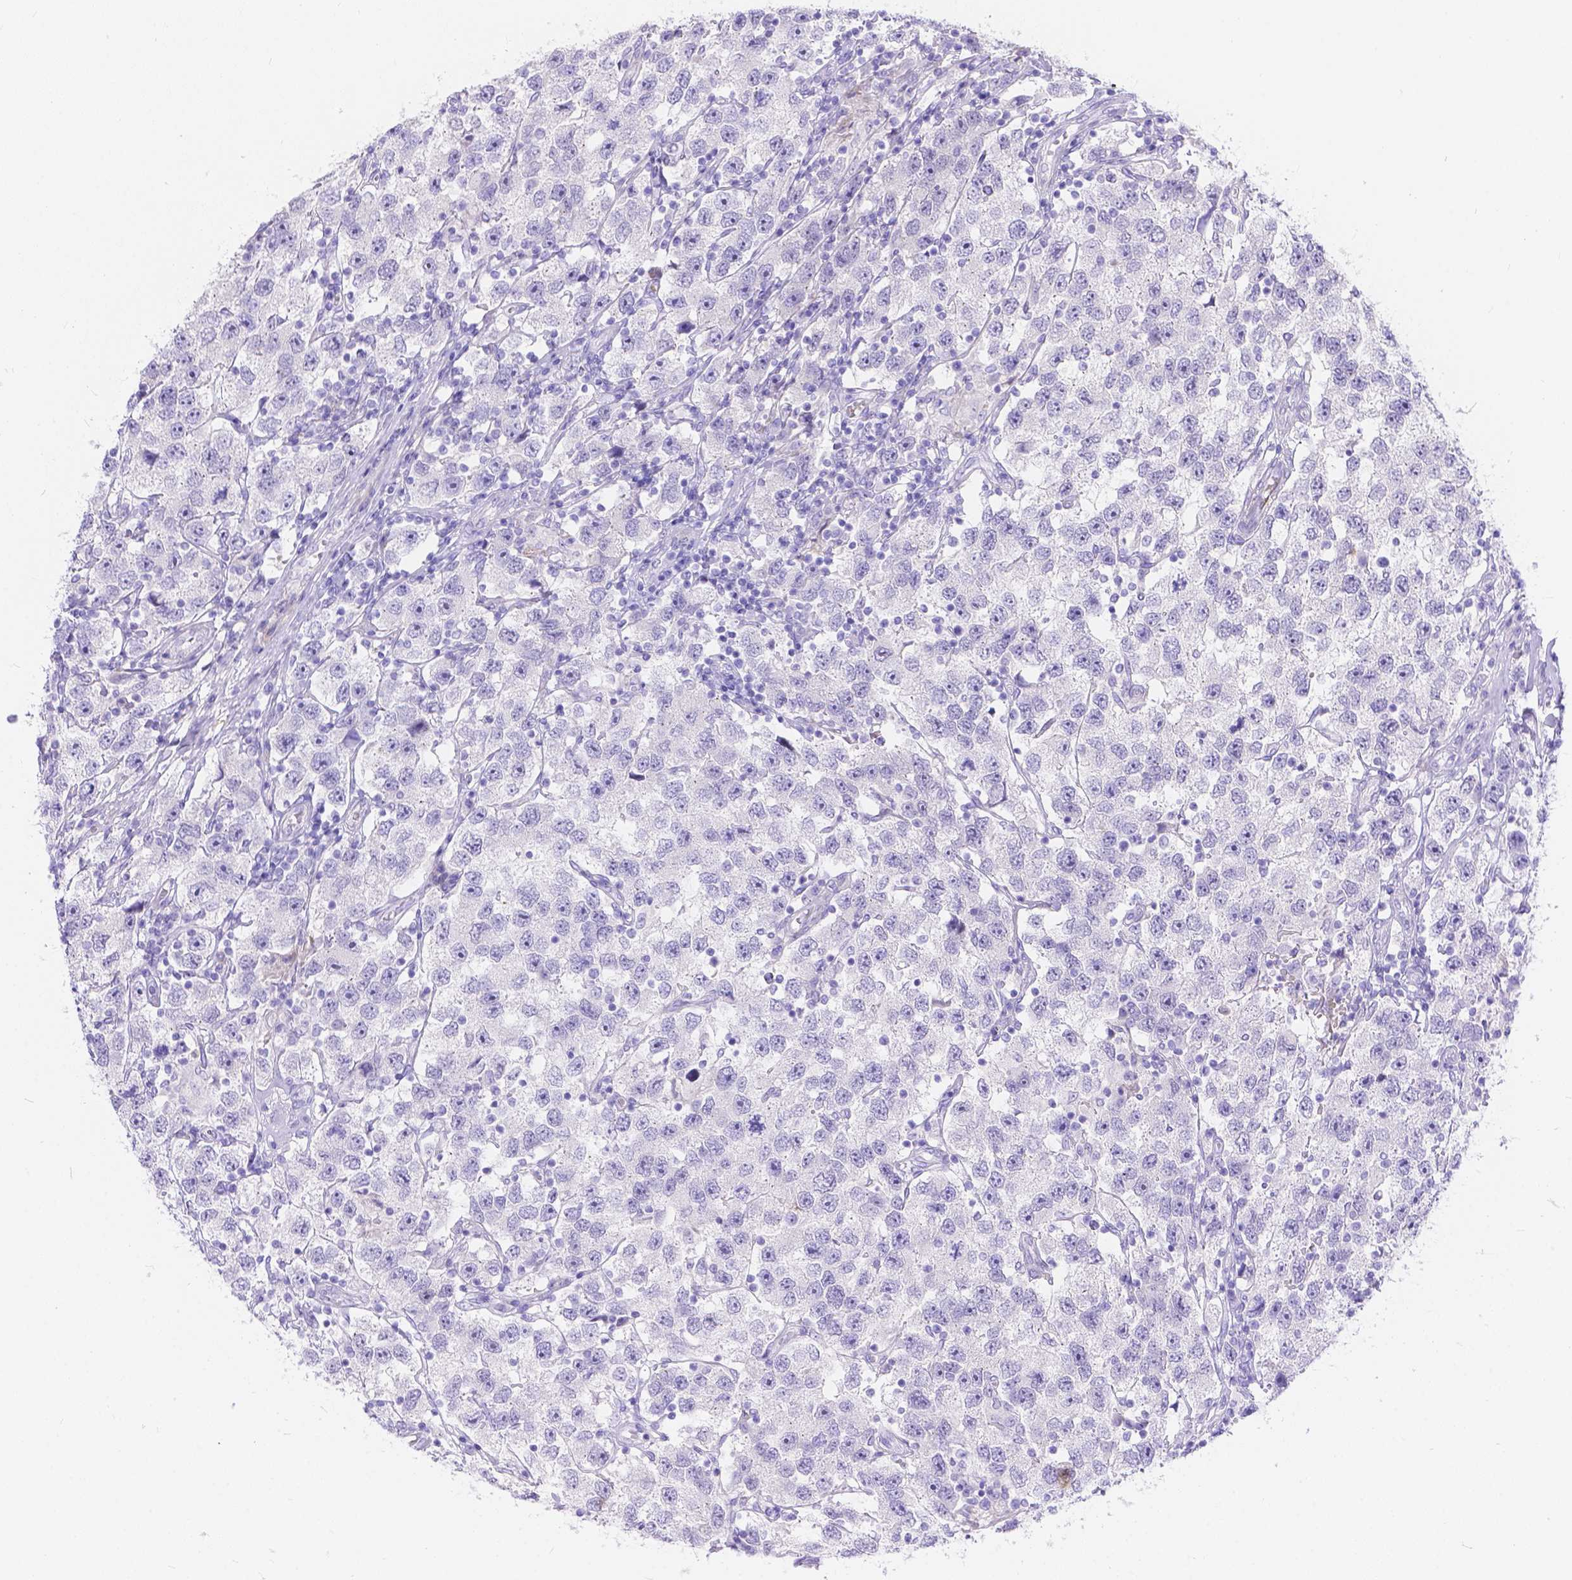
{"staining": {"intensity": "negative", "quantity": "none", "location": "none"}, "tissue": "testis cancer", "cell_type": "Tumor cells", "image_type": "cancer", "snomed": [{"axis": "morphology", "description": "Seminoma, NOS"}, {"axis": "topography", "description": "Testis"}], "caption": "Immunohistochemistry histopathology image of seminoma (testis) stained for a protein (brown), which shows no staining in tumor cells.", "gene": "KLHL10", "patient": {"sex": "male", "age": 26}}